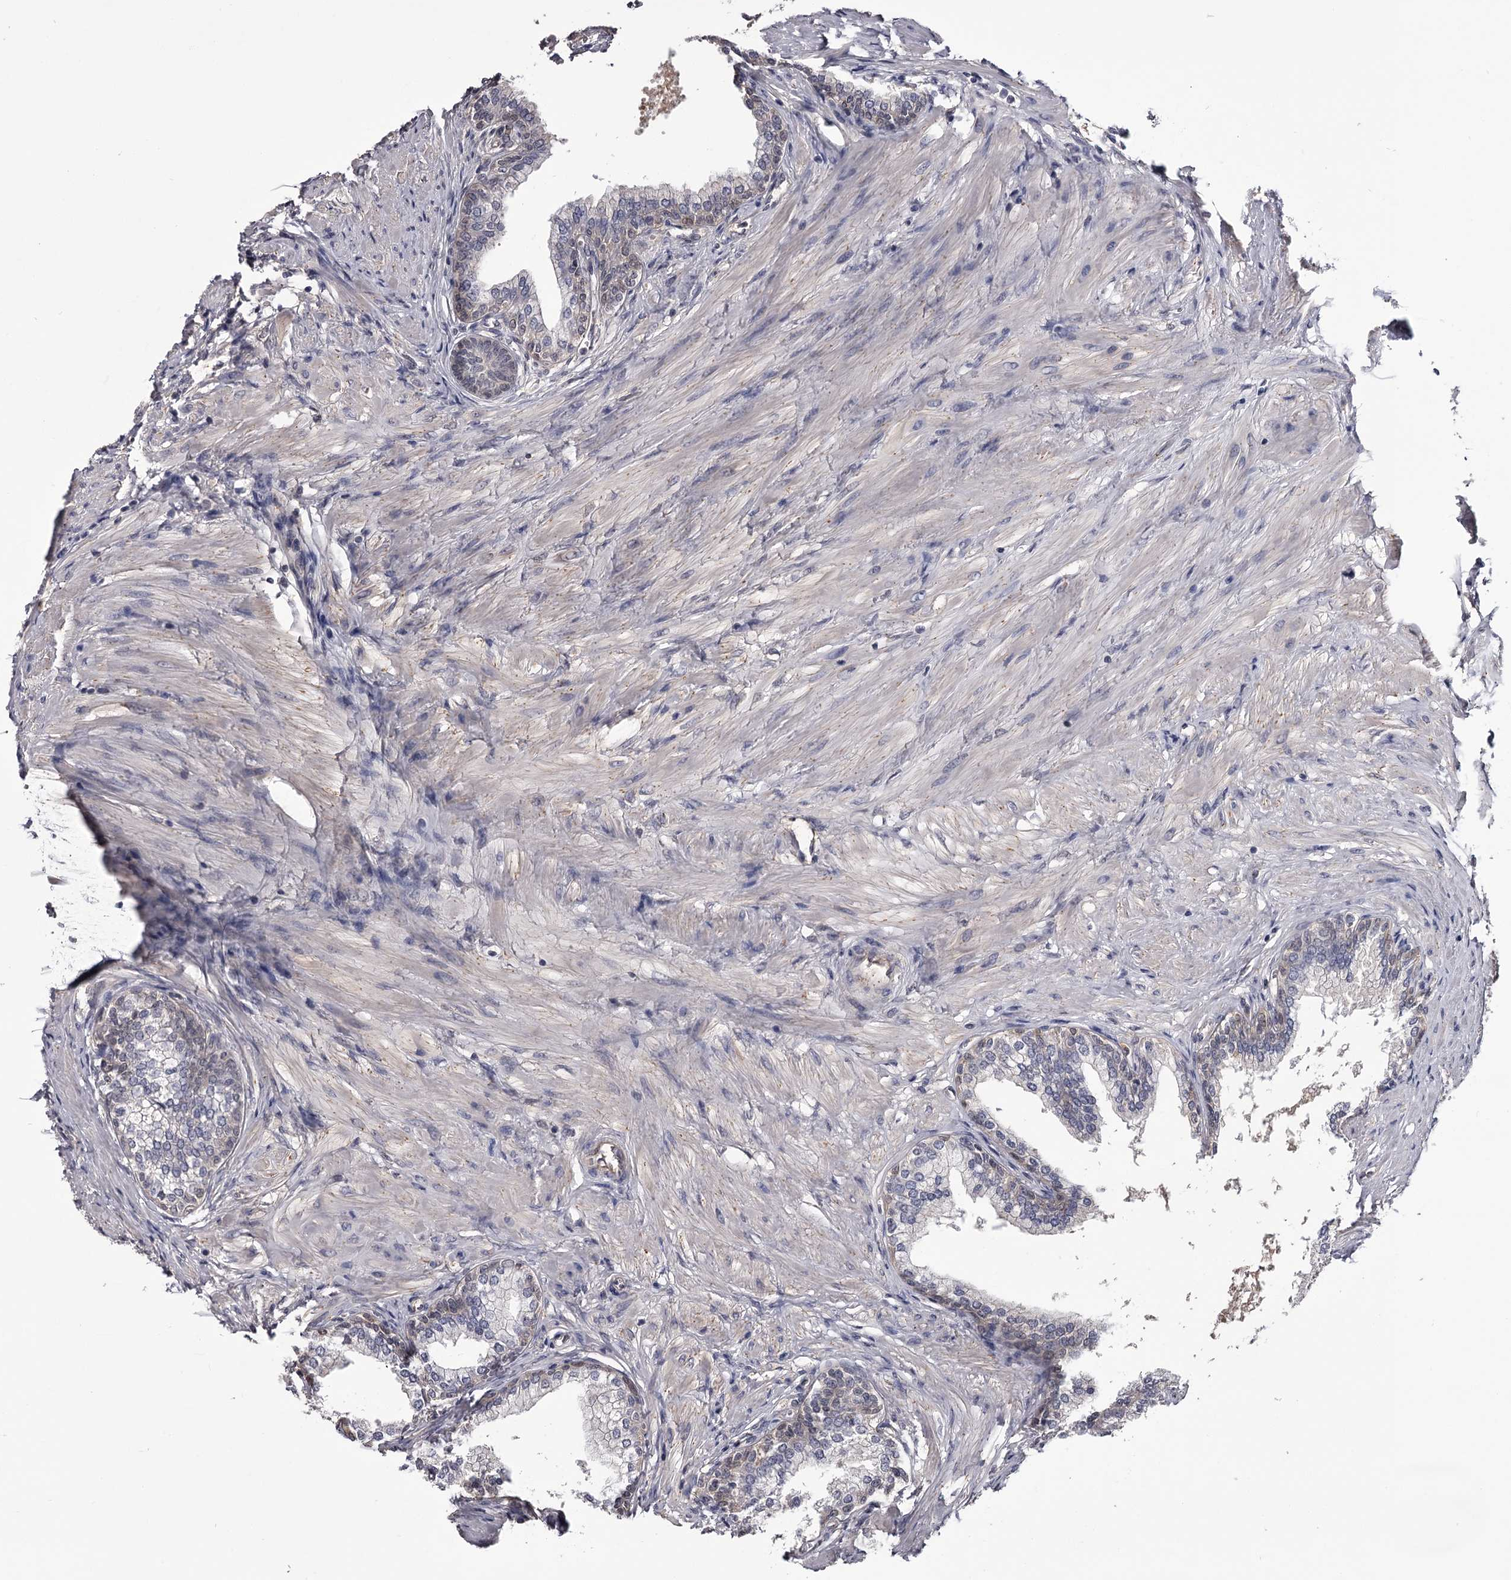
{"staining": {"intensity": "weak", "quantity": "<25%", "location": "nuclear"}, "tissue": "prostate", "cell_type": "Glandular cells", "image_type": "normal", "snomed": [{"axis": "morphology", "description": "Normal tissue, NOS"}, {"axis": "morphology", "description": "Urothelial carcinoma, Low grade"}, {"axis": "topography", "description": "Urinary bladder"}, {"axis": "topography", "description": "Prostate"}], "caption": "This histopathology image is of normal prostate stained with IHC to label a protein in brown with the nuclei are counter-stained blue. There is no staining in glandular cells.", "gene": "GSTO1", "patient": {"sex": "male", "age": 60}}